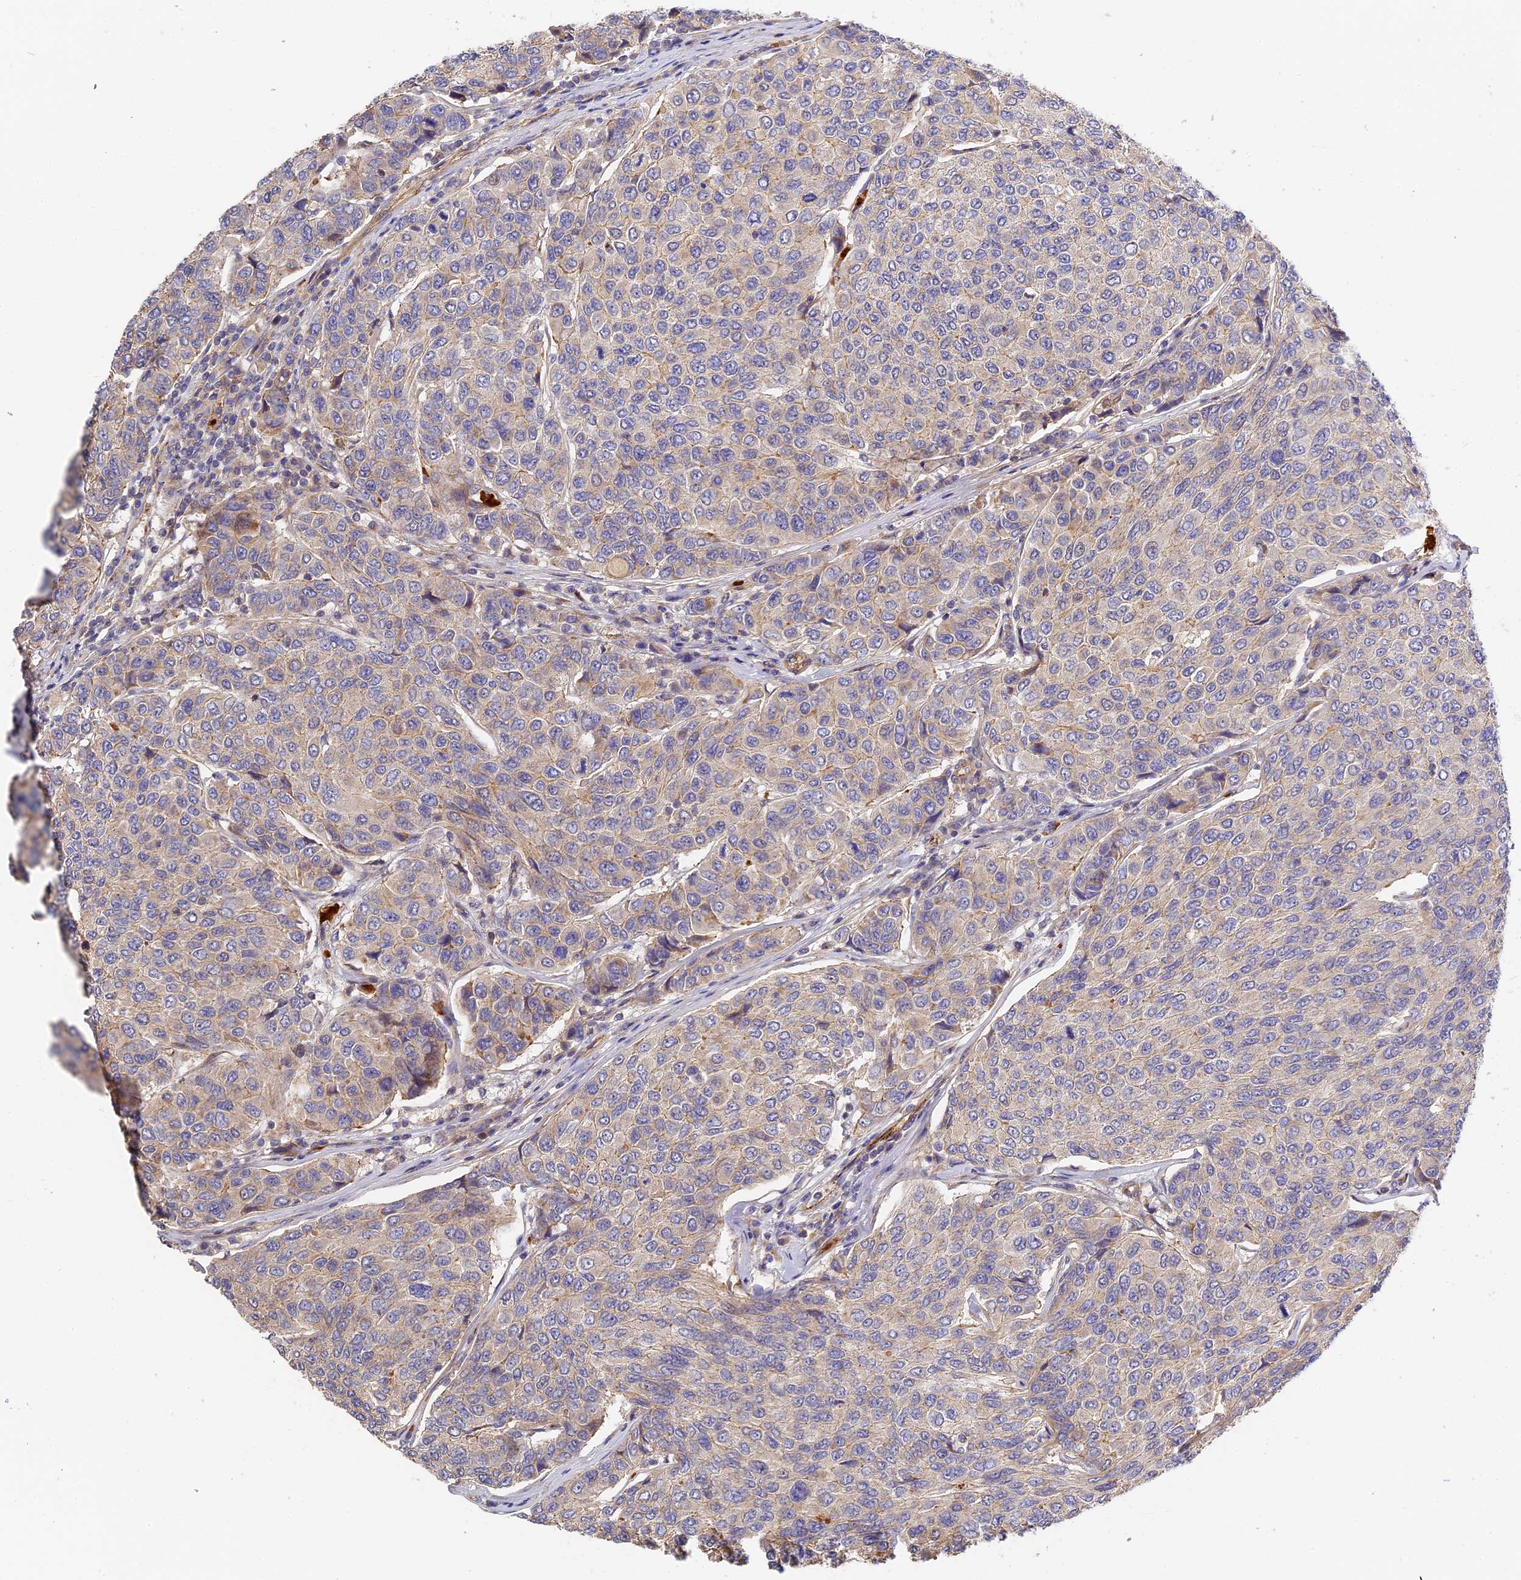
{"staining": {"intensity": "weak", "quantity": "<25%", "location": "cytoplasmic/membranous"}, "tissue": "breast cancer", "cell_type": "Tumor cells", "image_type": "cancer", "snomed": [{"axis": "morphology", "description": "Duct carcinoma"}, {"axis": "topography", "description": "Breast"}], "caption": "Image shows no significant protein expression in tumor cells of breast cancer (invasive ductal carcinoma).", "gene": "MISP3", "patient": {"sex": "female", "age": 55}}